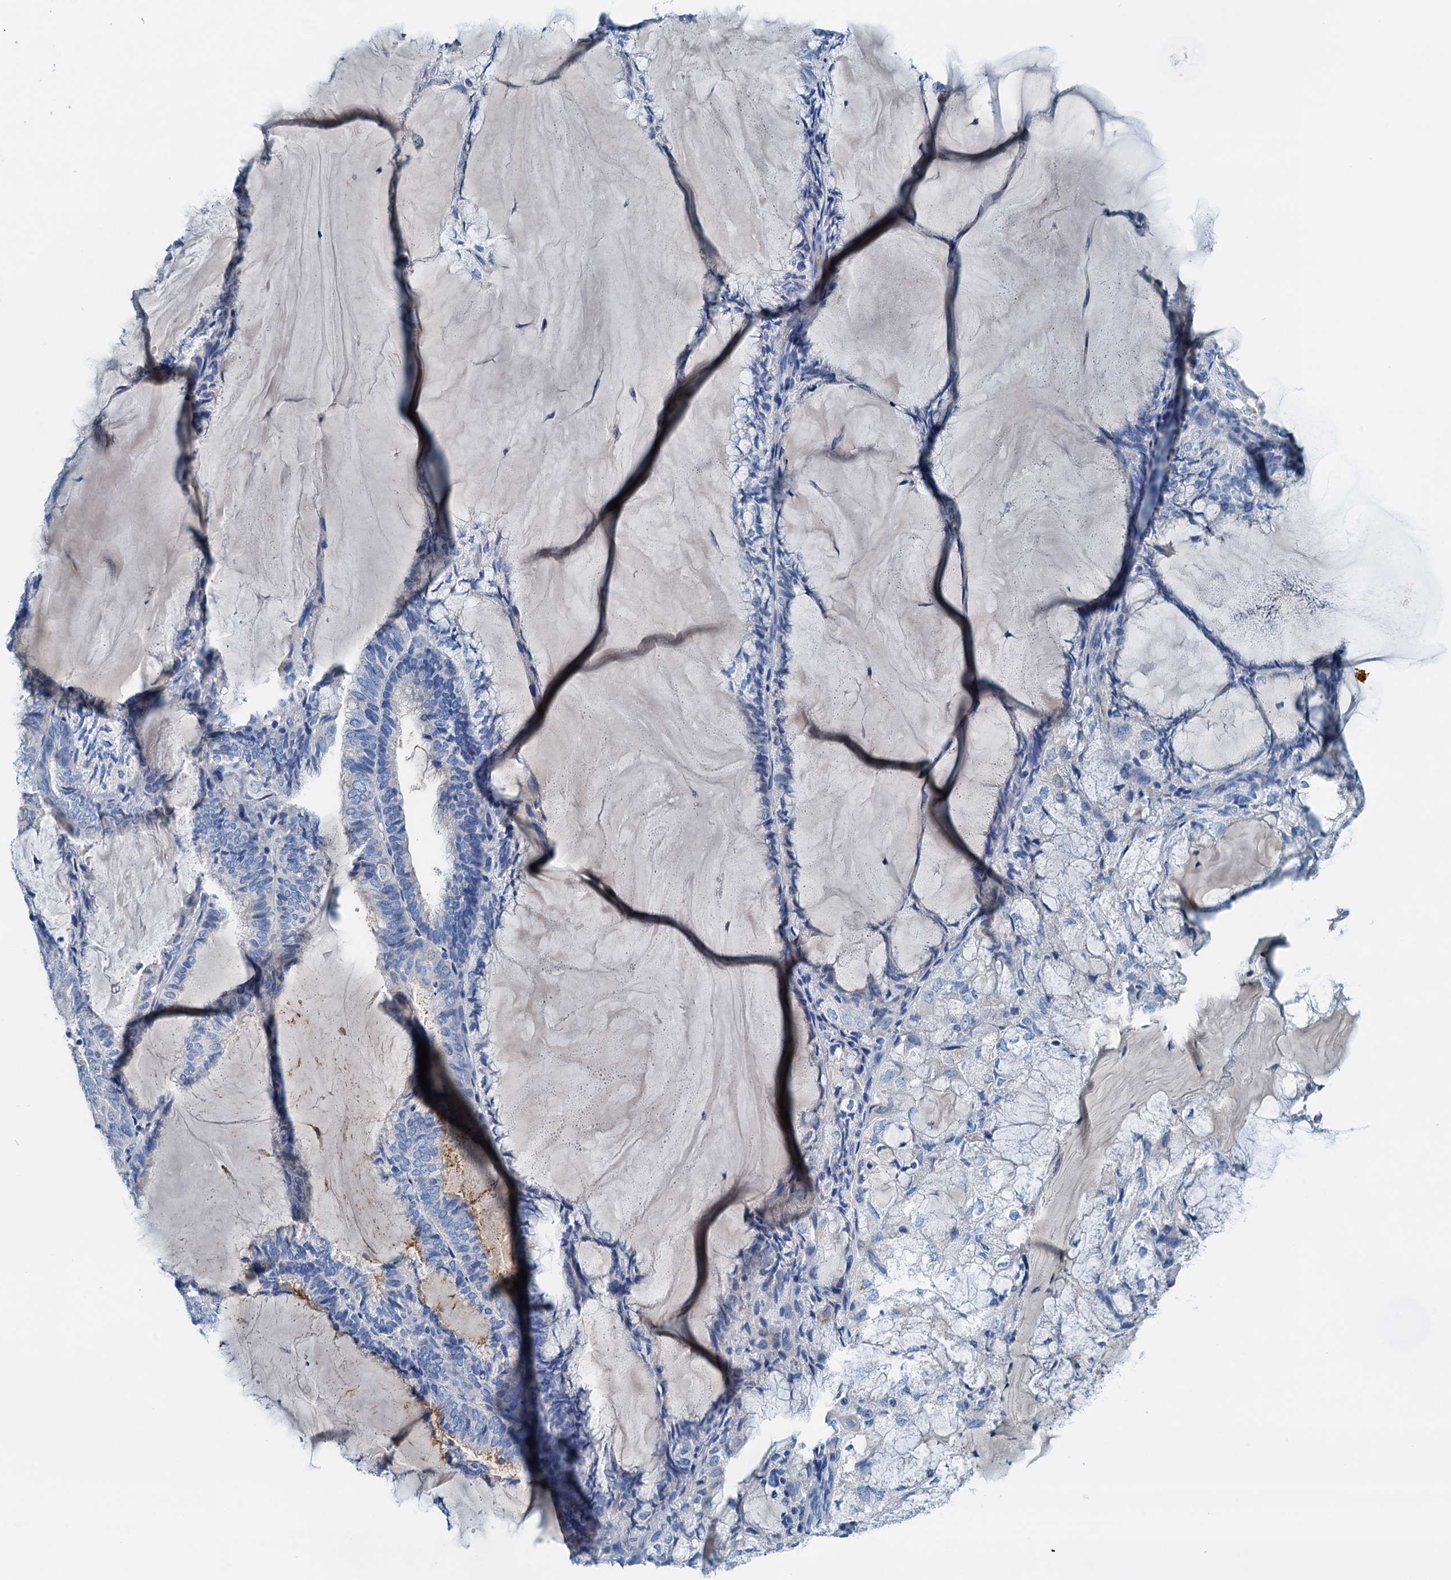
{"staining": {"intensity": "negative", "quantity": "none", "location": "none"}, "tissue": "endometrial cancer", "cell_type": "Tumor cells", "image_type": "cancer", "snomed": [{"axis": "morphology", "description": "Adenocarcinoma, NOS"}, {"axis": "topography", "description": "Endometrium"}], "caption": "Immunohistochemical staining of endometrial cancer (adenocarcinoma) demonstrates no significant expression in tumor cells. The staining was performed using DAB (3,3'-diaminobenzidine) to visualize the protein expression in brown, while the nuclei were stained in blue with hematoxylin (Magnification: 20x).", "gene": "C1QTNF4", "patient": {"sex": "female", "age": 81}}